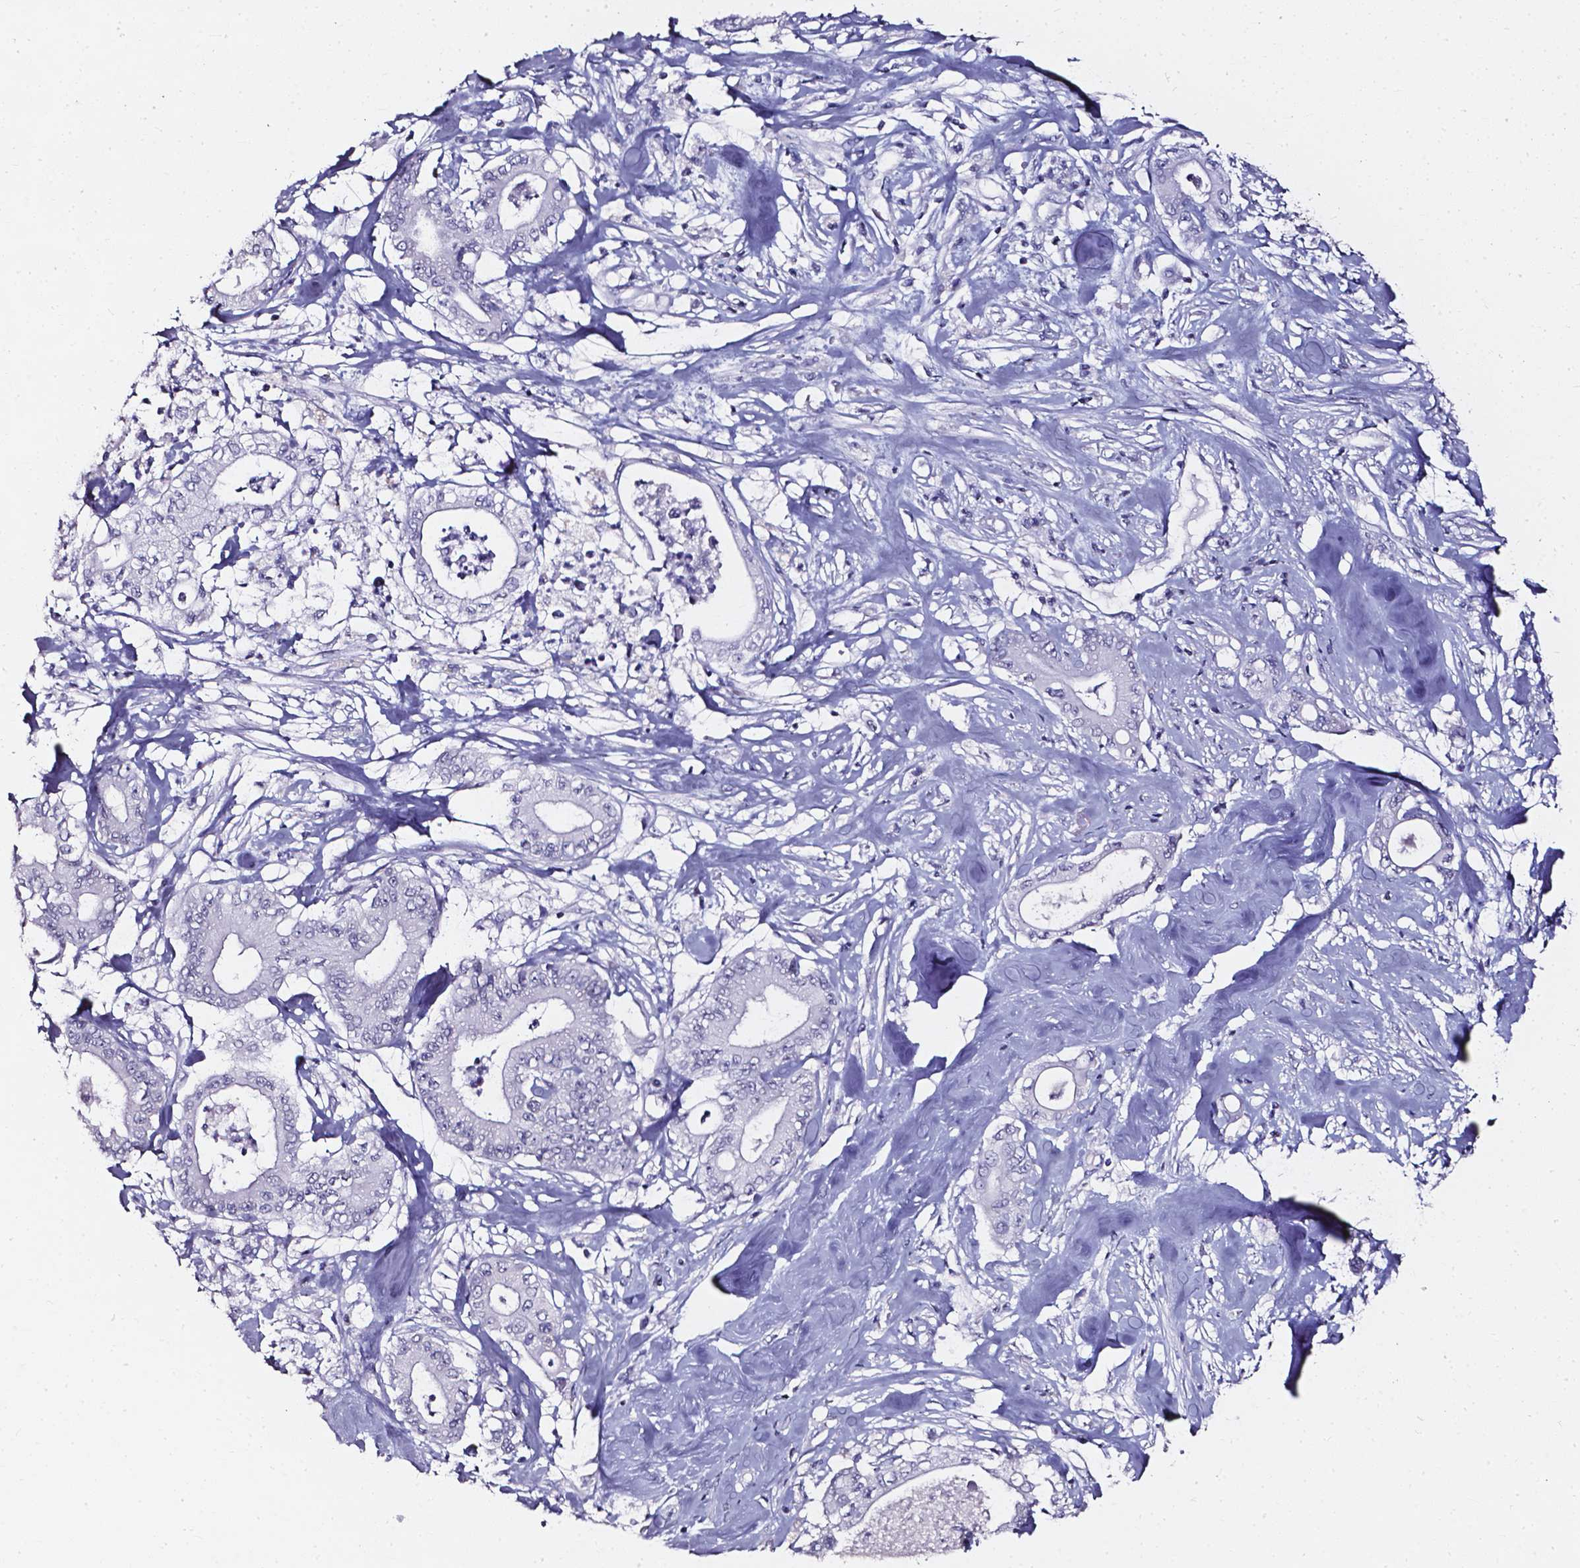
{"staining": {"intensity": "negative", "quantity": "none", "location": "none"}, "tissue": "pancreatic cancer", "cell_type": "Tumor cells", "image_type": "cancer", "snomed": [{"axis": "morphology", "description": "Adenocarcinoma, NOS"}, {"axis": "topography", "description": "Pancreas"}], "caption": "Human pancreatic adenocarcinoma stained for a protein using immunohistochemistry reveals no staining in tumor cells.", "gene": "AKR1B10", "patient": {"sex": "male", "age": 71}}